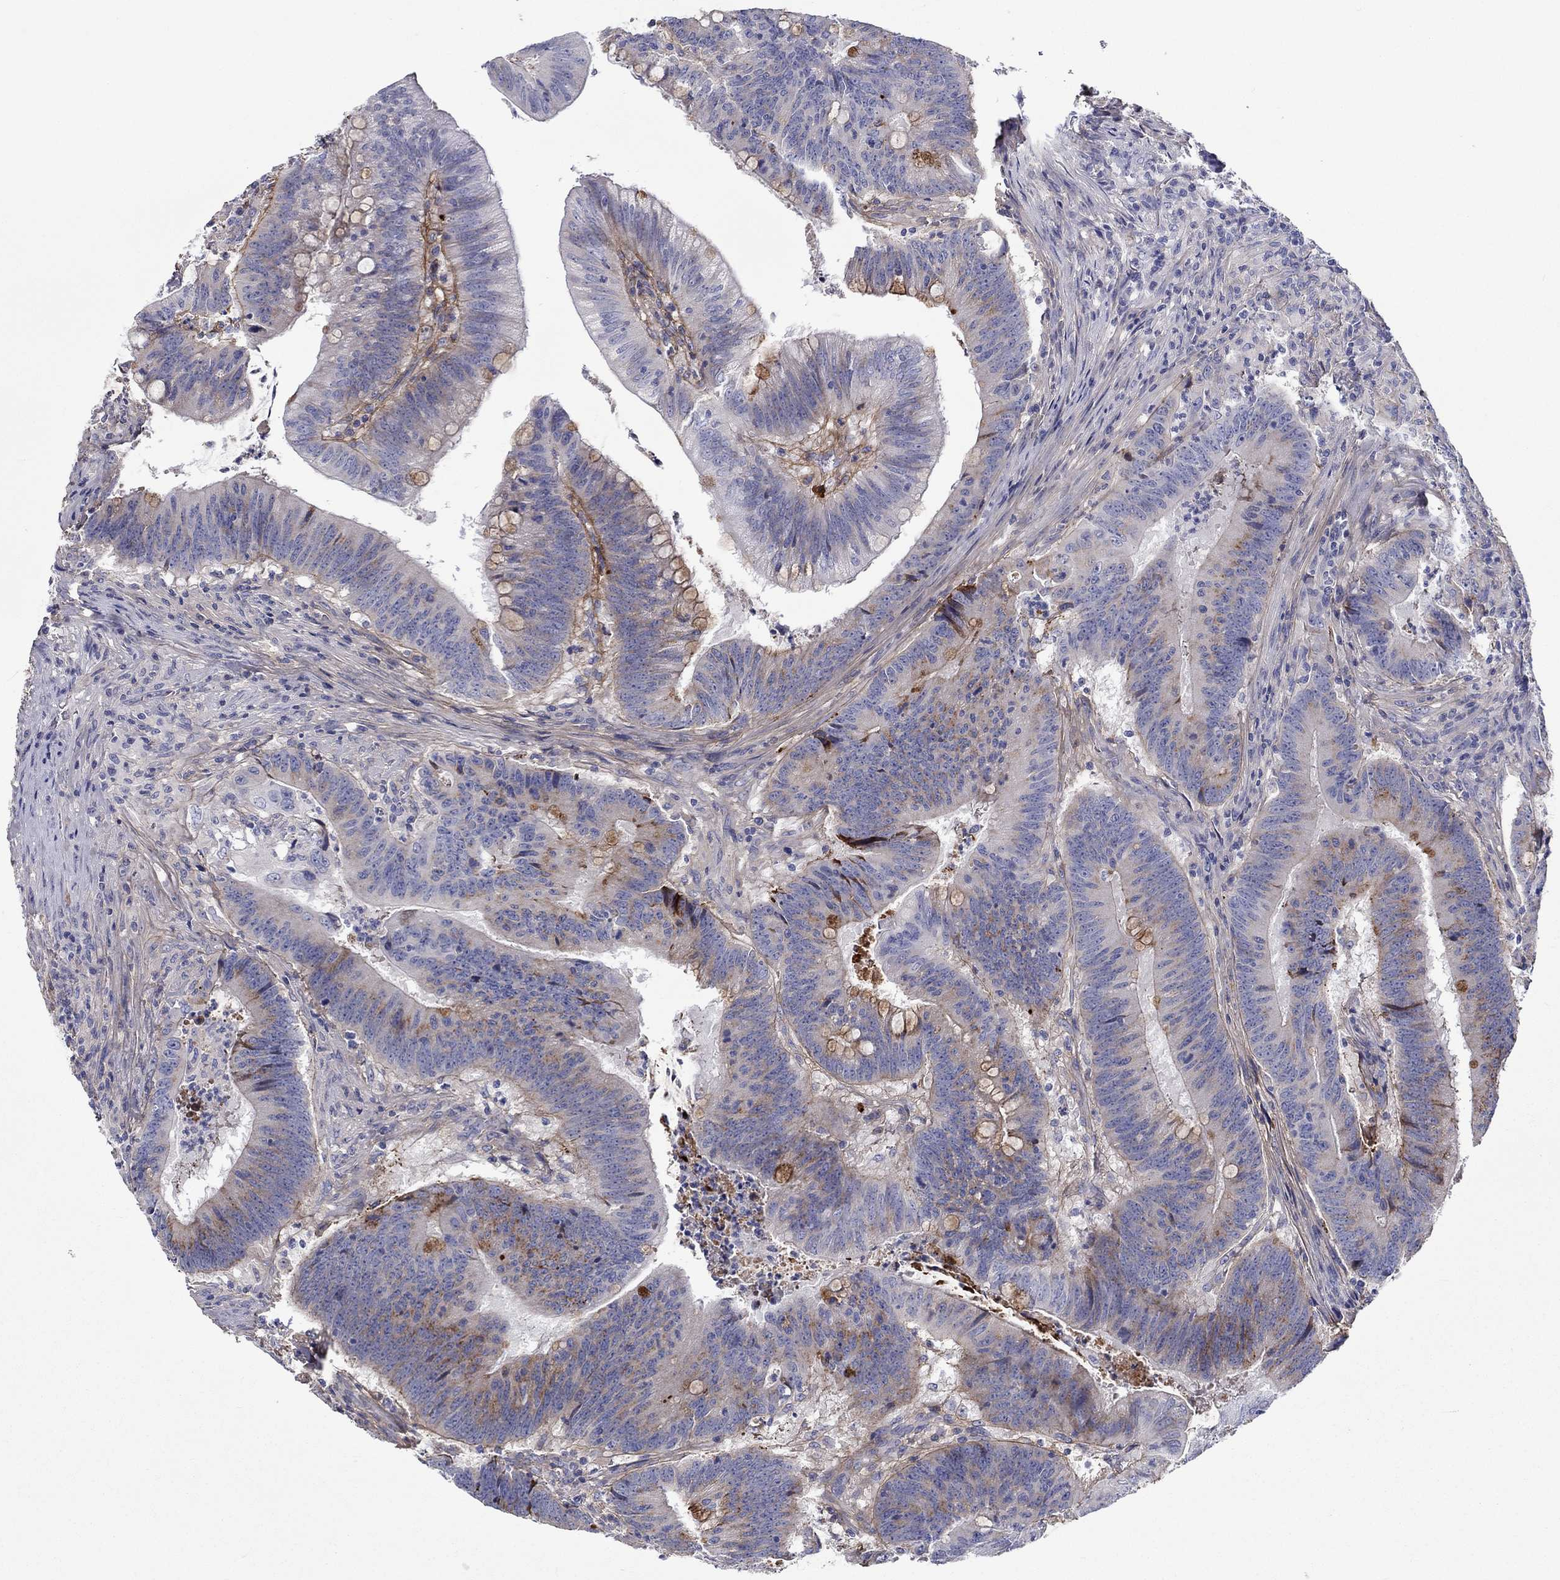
{"staining": {"intensity": "strong", "quantity": "<25%", "location": "cytoplasmic/membranous"}, "tissue": "colorectal cancer", "cell_type": "Tumor cells", "image_type": "cancer", "snomed": [{"axis": "morphology", "description": "Adenocarcinoma, NOS"}, {"axis": "topography", "description": "Colon"}], "caption": "Colorectal cancer stained for a protein (brown) displays strong cytoplasmic/membranous positive expression in about <25% of tumor cells.", "gene": "TGFBI", "patient": {"sex": "female", "age": 87}}